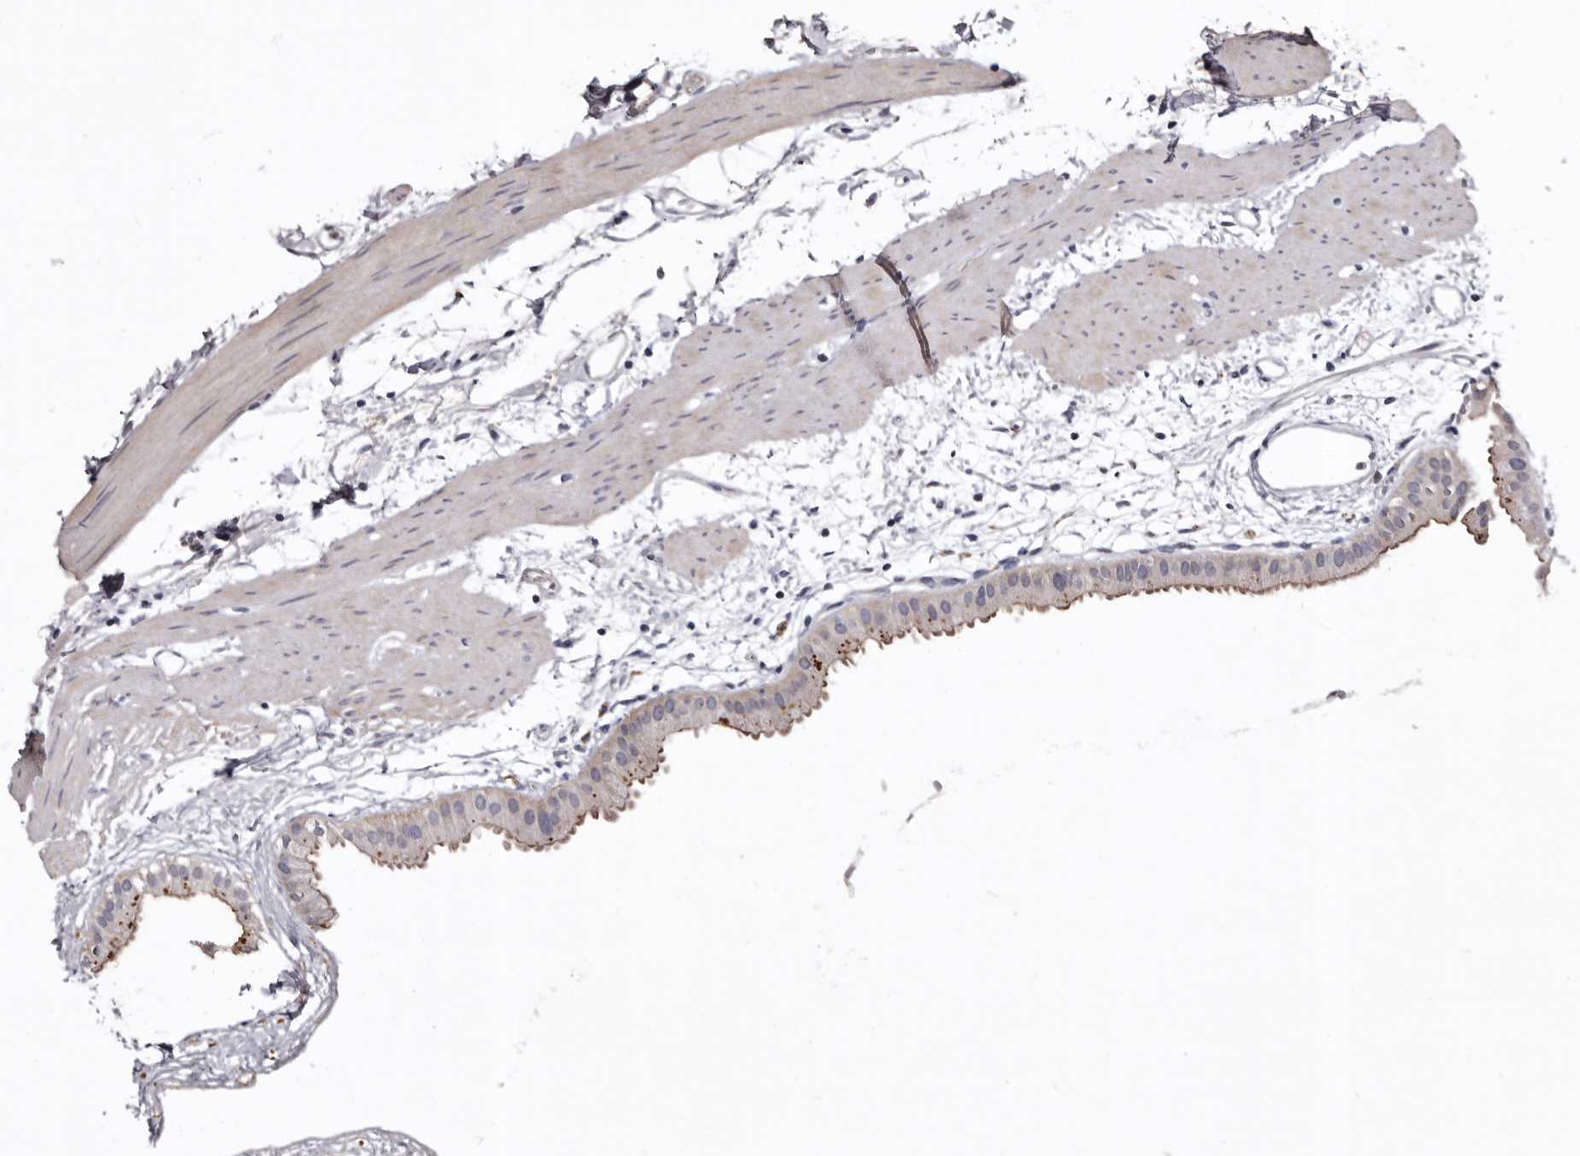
{"staining": {"intensity": "moderate", "quantity": "<25%", "location": "cytoplasmic/membranous"}, "tissue": "gallbladder", "cell_type": "Glandular cells", "image_type": "normal", "snomed": [{"axis": "morphology", "description": "Normal tissue, NOS"}, {"axis": "topography", "description": "Gallbladder"}], "caption": "Protein staining shows moderate cytoplasmic/membranous expression in about <25% of glandular cells in benign gallbladder.", "gene": "SLC10A4", "patient": {"sex": "female", "age": 64}}